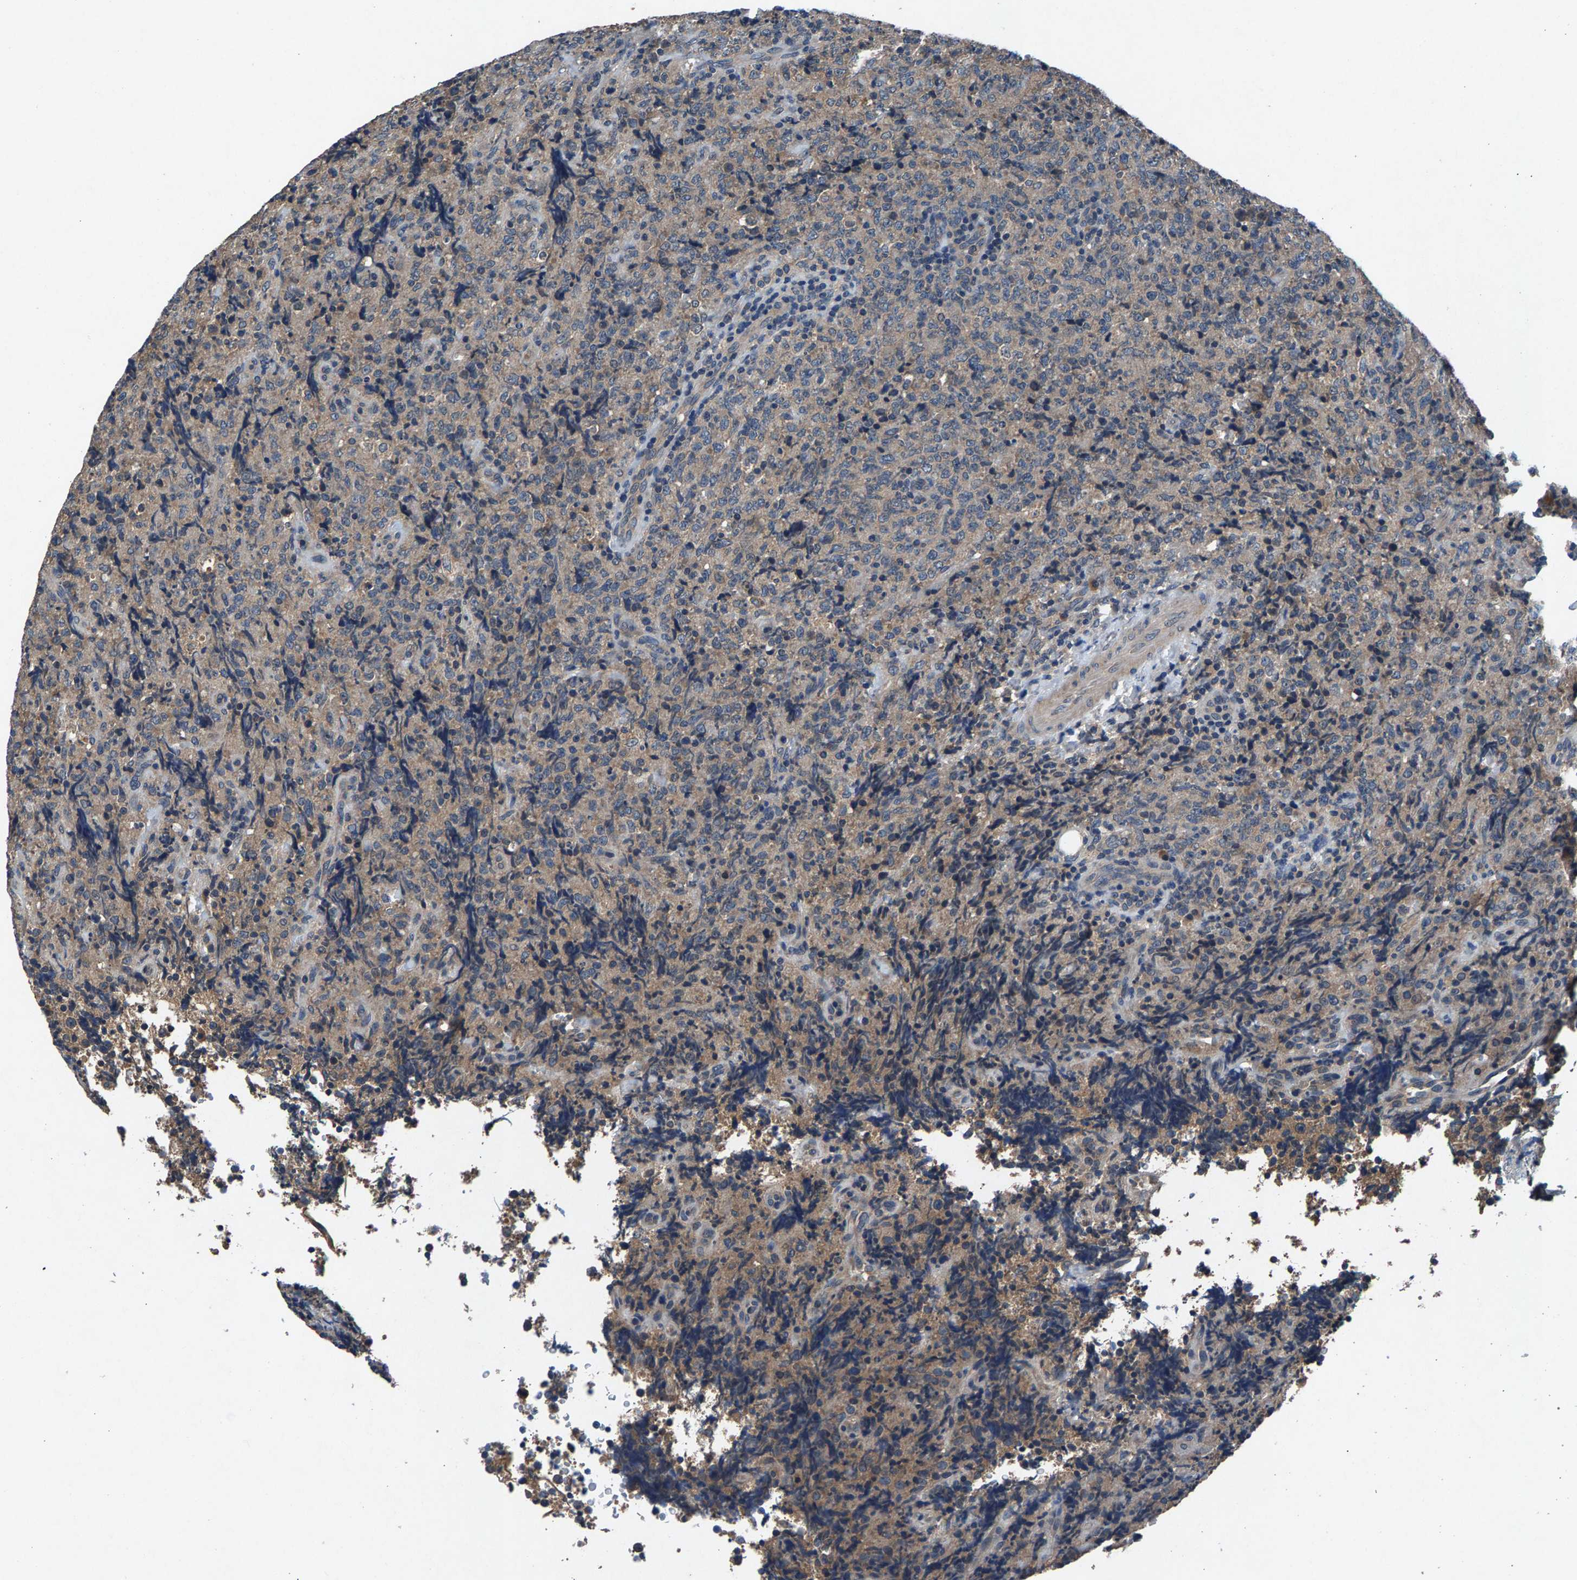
{"staining": {"intensity": "weak", "quantity": "<25%", "location": "cytoplasmic/membranous"}, "tissue": "lymphoma", "cell_type": "Tumor cells", "image_type": "cancer", "snomed": [{"axis": "morphology", "description": "Malignant lymphoma, non-Hodgkin's type, High grade"}, {"axis": "topography", "description": "Tonsil"}], "caption": "High magnification brightfield microscopy of lymphoma stained with DAB (3,3'-diaminobenzidine) (brown) and counterstained with hematoxylin (blue): tumor cells show no significant positivity. (DAB (3,3'-diaminobenzidine) IHC, high magnification).", "gene": "PRXL2C", "patient": {"sex": "female", "age": 36}}